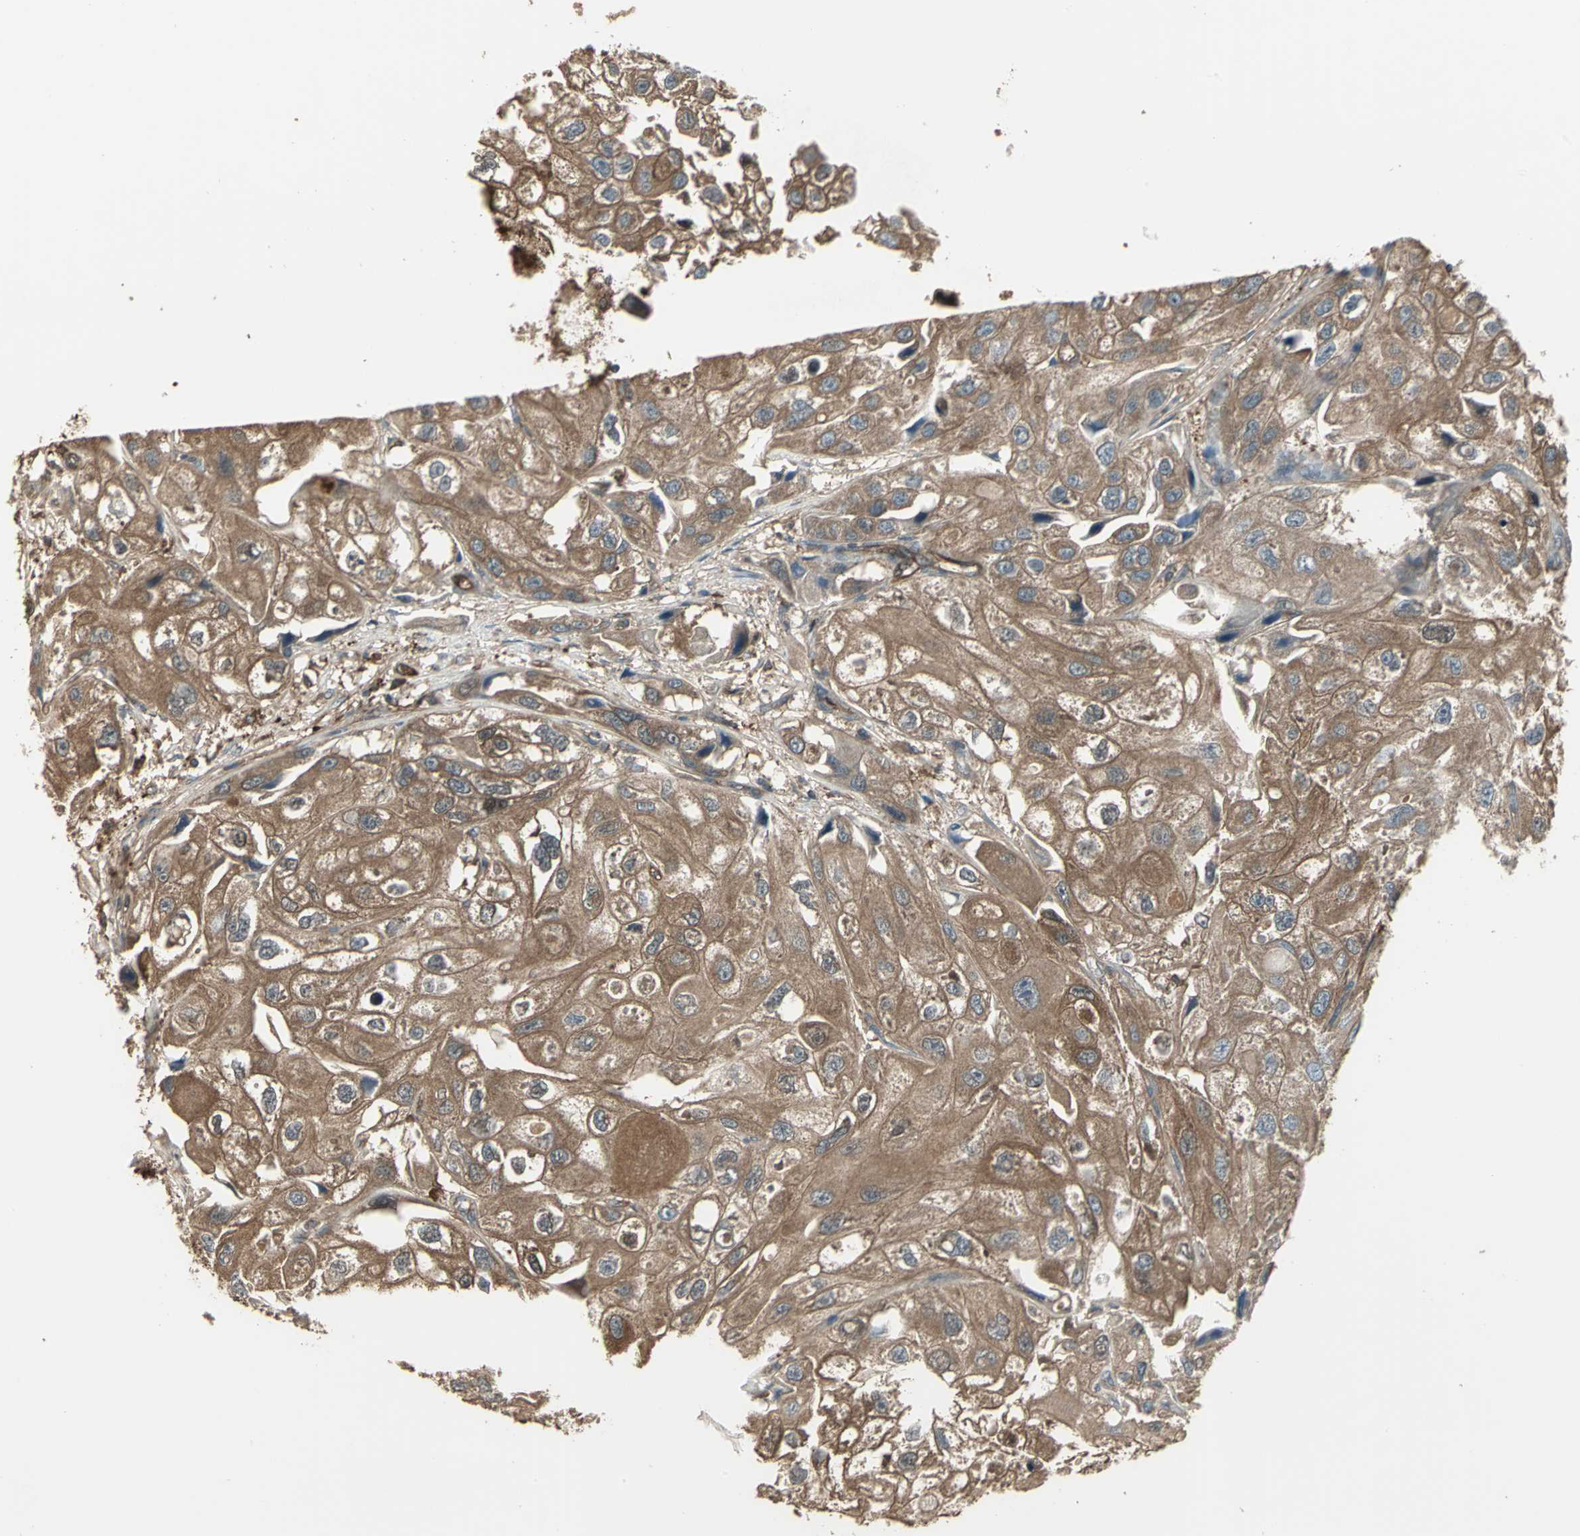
{"staining": {"intensity": "moderate", "quantity": ">75%", "location": "cytoplasmic/membranous"}, "tissue": "urothelial cancer", "cell_type": "Tumor cells", "image_type": "cancer", "snomed": [{"axis": "morphology", "description": "Urothelial carcinoma, High grade"}, {"axis": "topography", "description": "Urinary bladder"}], "caption": "Protein analysis of high-grade urothelial carcinoma tissue demonstrates moderate cytoplasmic/membranous expression in approximately >75% of tumor cells. The staining is performed using DAB (3,3'-diaminobenzidine) brown chromogen to label protein expression. The nuclei are counter-stained blue using hematoxylin.", "gene": "PRXL2B", "patient": {"sex": "female", "age": 64}}